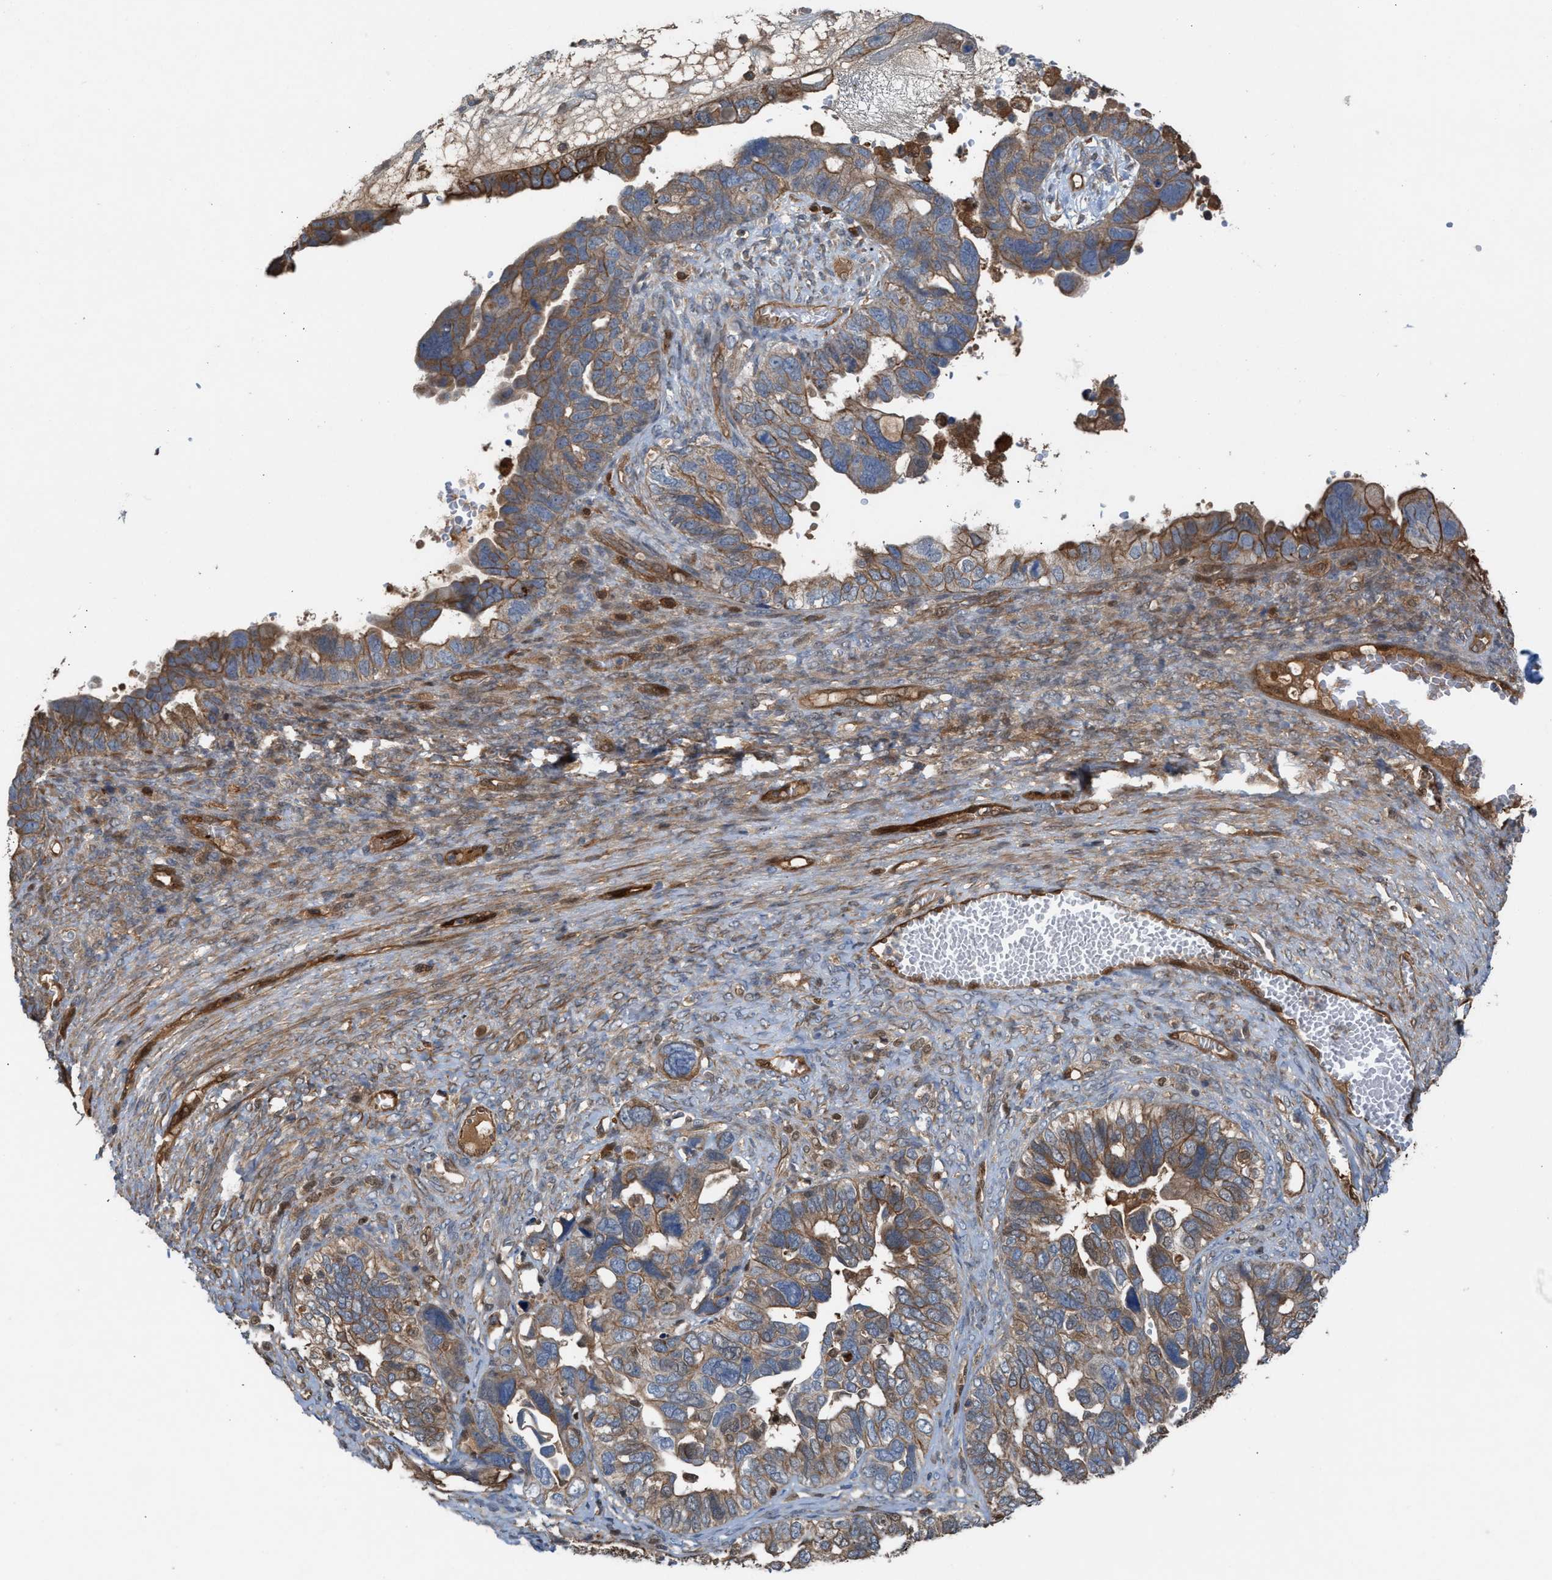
{"staining": {"intensity": "moderate", "quantity": ">75%", "location": "cytoplasmic/membranous"}, "tissue": "ovarian cancer", "cell_type": "Tumor cells", "image_type": "cancer", "snomed": [{"axis": "morphology", "description": "Cystadenocarcinoma, serous, NOS"}, {"axis": "topography", "description": "Ovary"}], "caption": "Immunohistochemistry histopathology image of neoplastic tissue: human ovarian cancer (serous cystadenocarcinoma) stained using immunohistochemistry (IHC) displays medium levels of moderate protein expression localized specifically in the cytoplasmic/membranous of tumor cells, appearing as a cytoplasmic/membranous brown color.", "gene": "TPK1", "patient": {"sex": "female", "age": 79}}